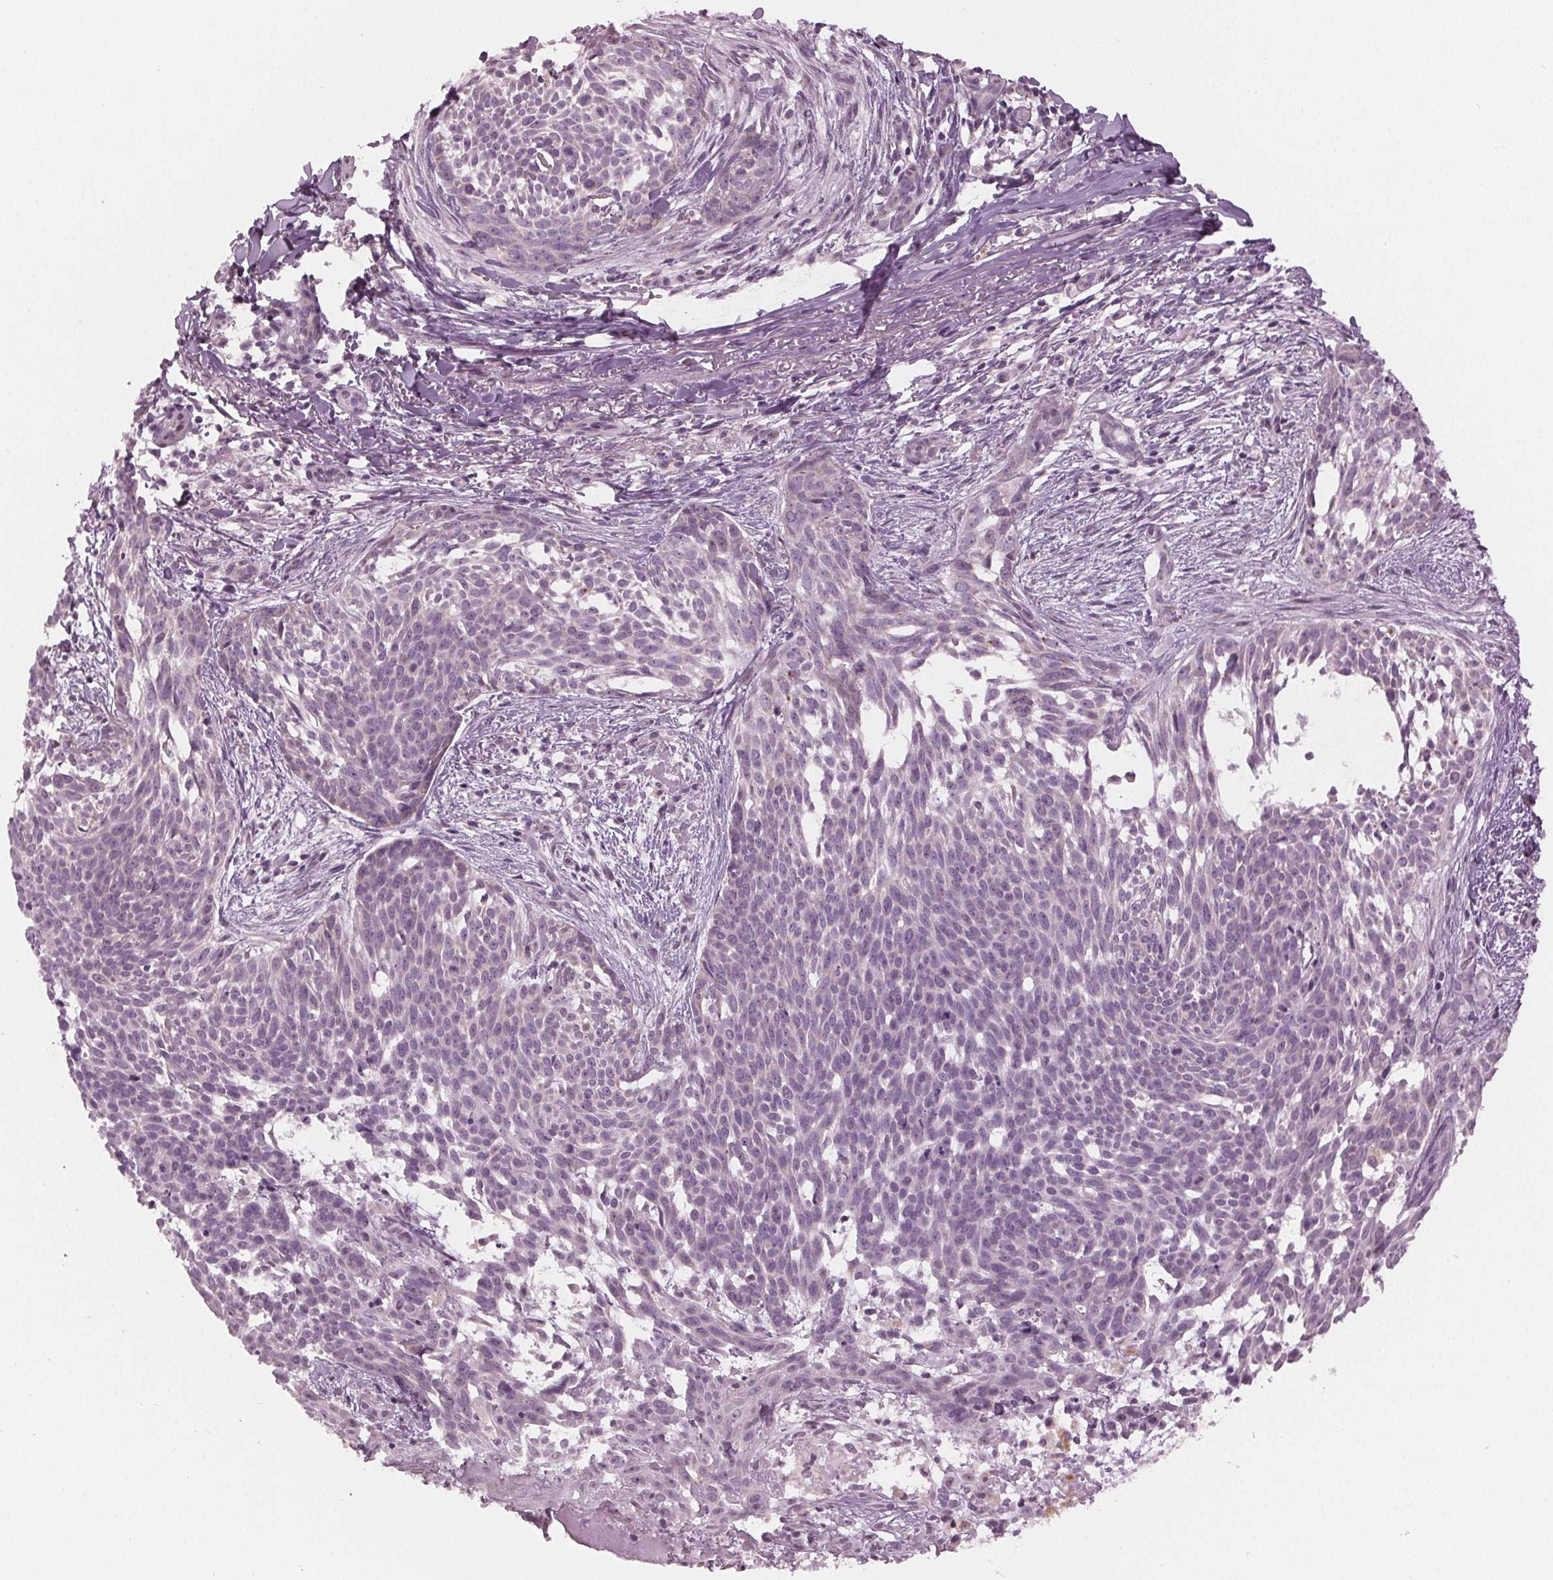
{"staining": {"intensity": "negative", "quantity": "none", "location": "none"}, "tissue": "skin cancer", "cell_type": "Tumor cells", "image_type": "cancer", "snomed": [{"axis": "morphology", "description": "Basal cell carcinoma"}, {"axis": "topography", "description": "Skin"}], "caption": "The micrograph shows no staining of tumor cells in skin cancer (basal cell carcinoma).", "gene": "PRAP1", "patient": {"sex": "male", "age": 88}}